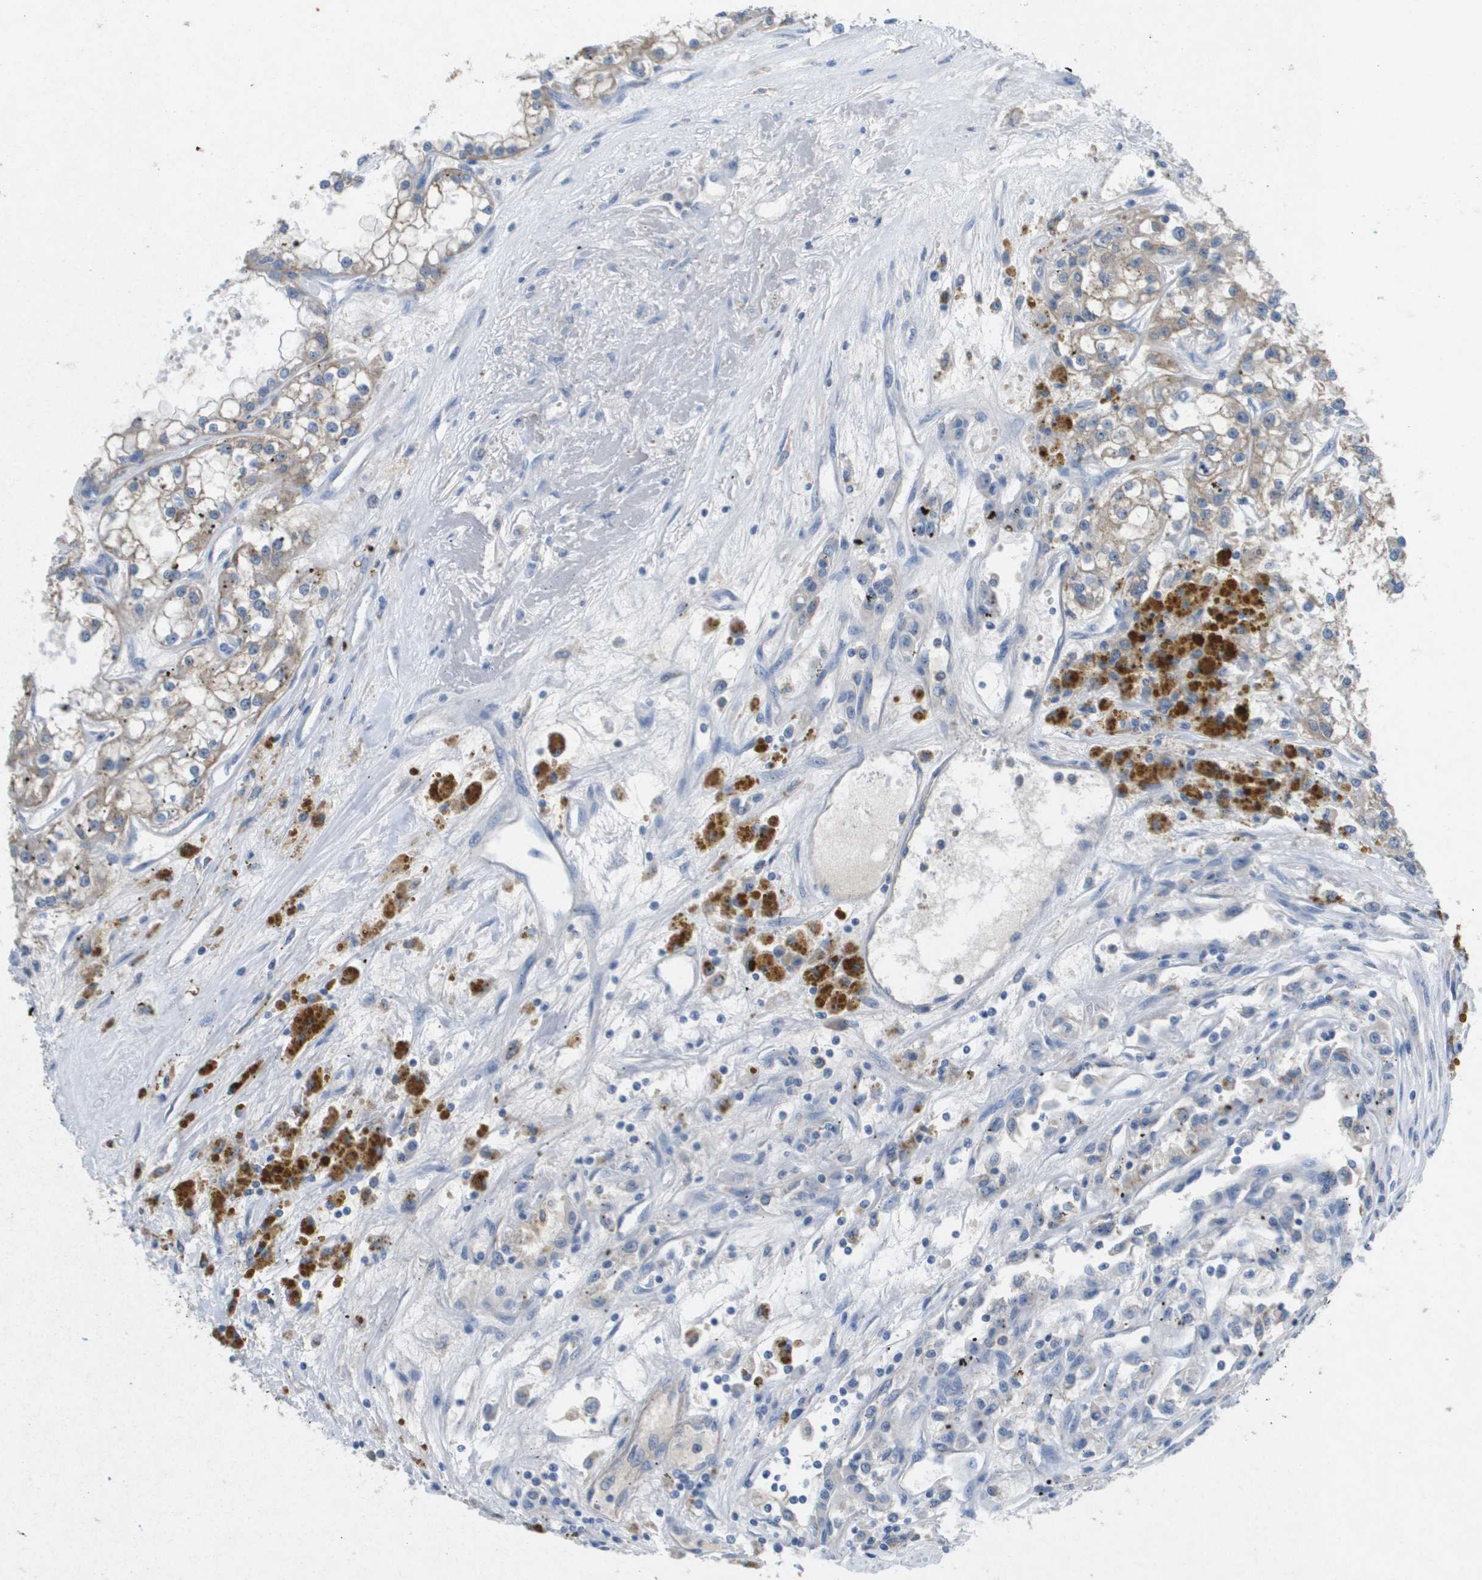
{"staining": {"intensity": "moderate", "quantity": "25%-75%", "location": "cytoplasmic/membranous"}, "tissue": "renal cancer", "cell_type": "Tumor cells", "image_type": "cancer", "snomed": [{"axis": "morphology", "description": "Adenocarcinoma, NOS"}, {"axis": "topography", "description": "Kidney"}], "caption": "IHC photomicrograph of adenocarcinoma (renal) stained for a protein (brown), which reveals medium levels of moderate cytoplasmic/membranous staining in about 25%-75% of tumor cells.", "gene": "LIPG", "patient": {"sex": "female", "age": 52}}